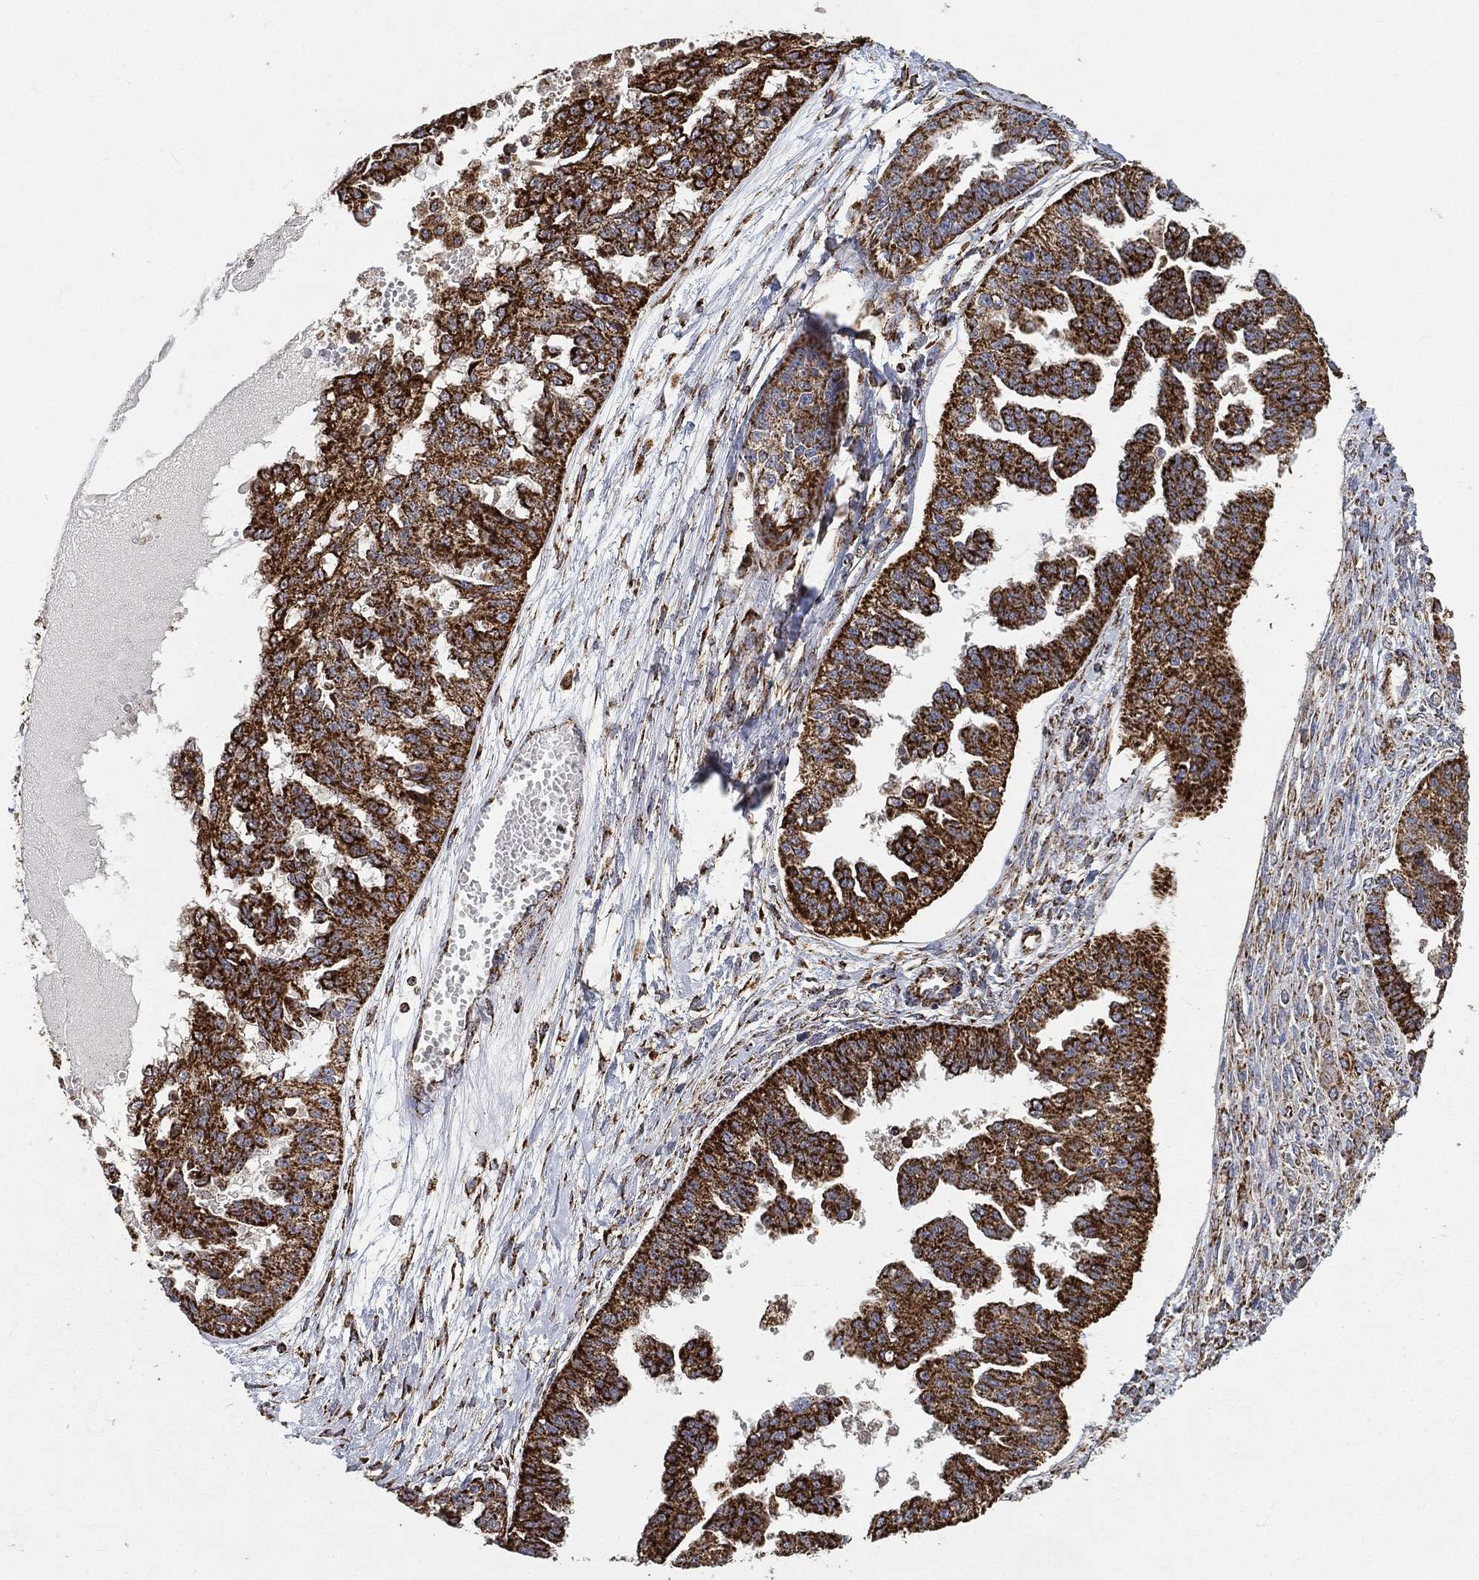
{"staining": {"intensity": "strong", "quantity": ">75%", "location": "cytoplasmic/membranous"}, "tissue": "ovarian cancer", "cell_type": "Tumor cells", "image_type": "cancer", "snomed": [{"axis": "morphology", "description": "Cystadenocarcinoma, serous, NOS"}, {"axis": "topography", "description": "Ovary"}], "caption": "Immunohistochemistry (IHC) photomicrograph of ovarian cancer stained for a protein (brown), which displays high levels of strong cytoplasmic/membranous positivity in about >75% of tumor cells.", "gene": "SLC38A7", "patient": {"sex": "female", "age": 58}}